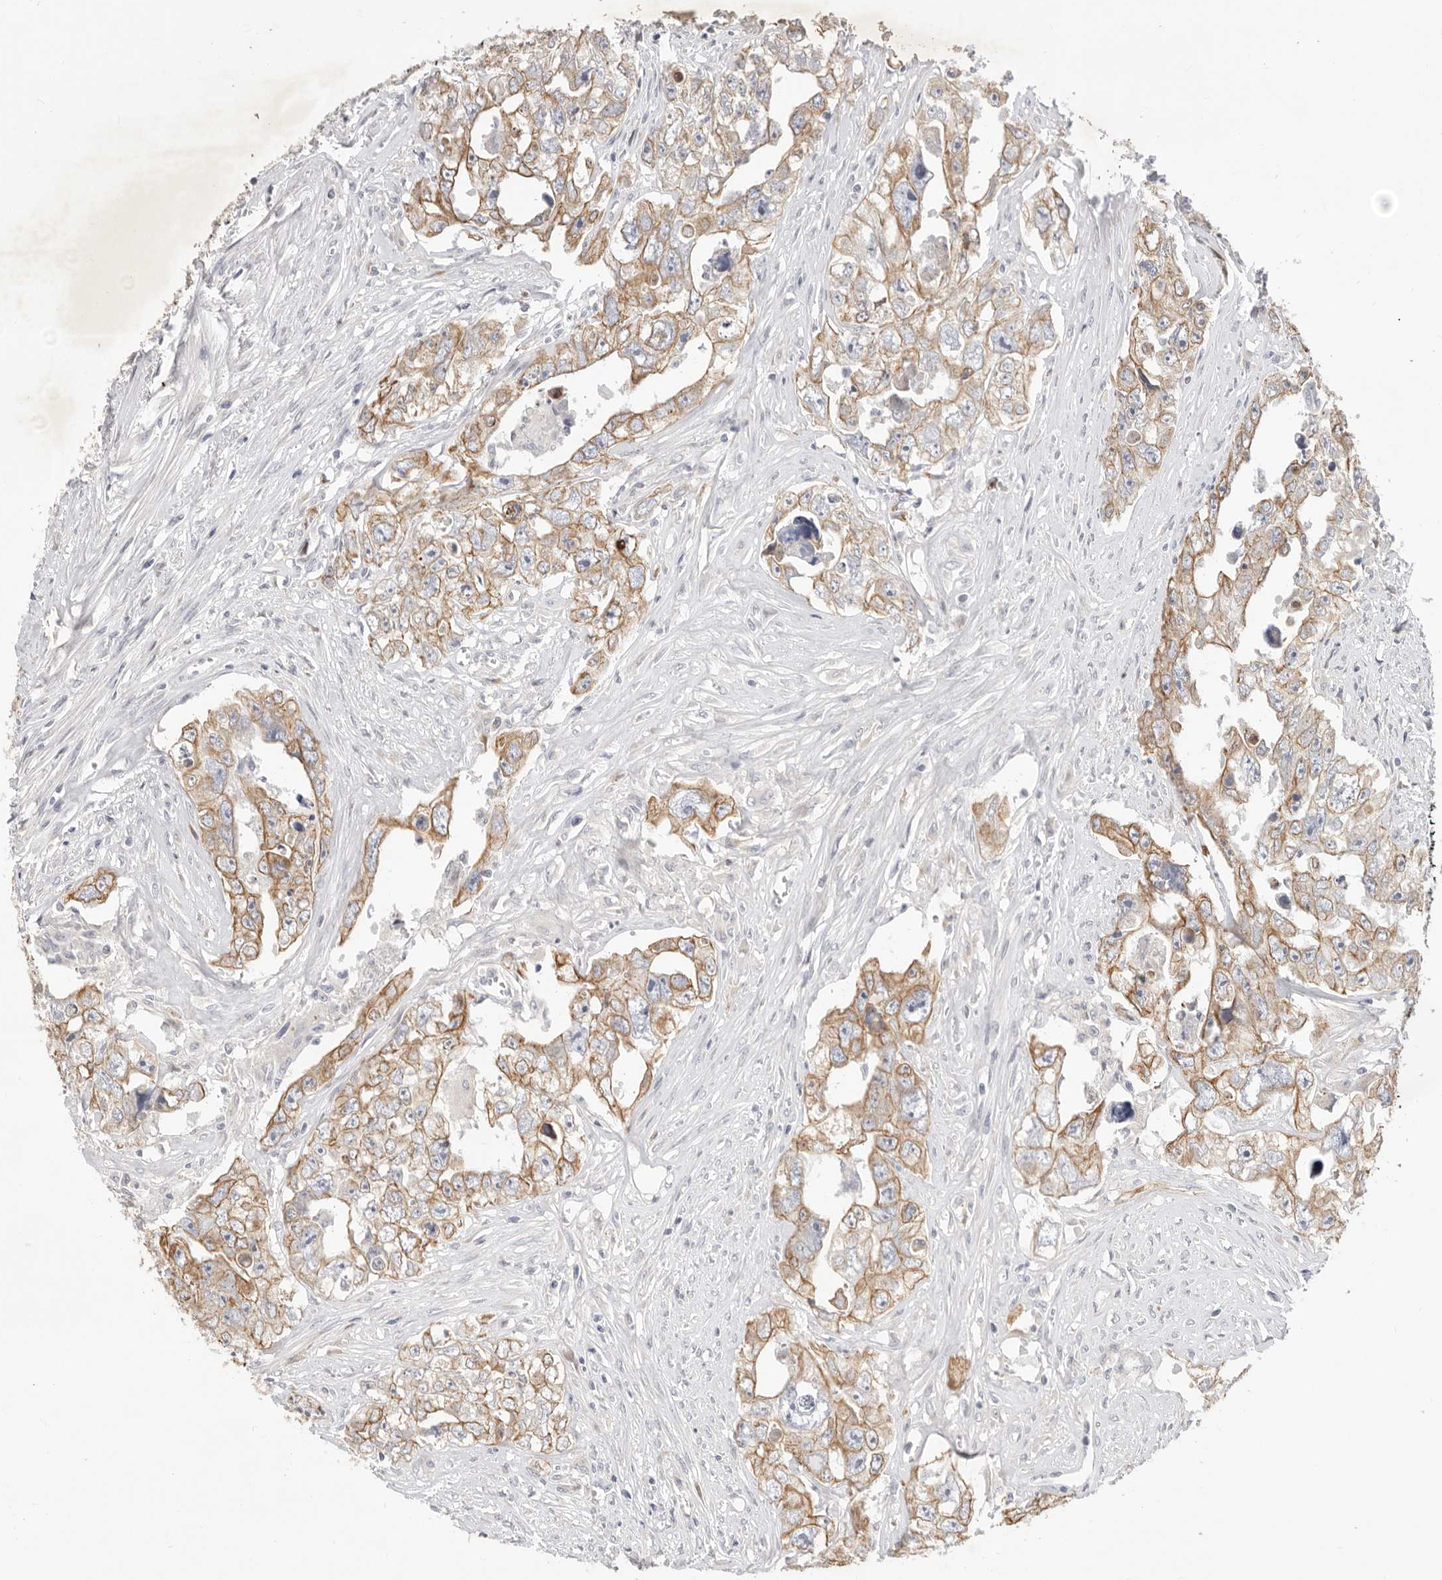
{"staining": {"intensity": "moderate", "quantity": ">75%", "location": "cytoplasmic/membranous"}, "tissue": "testis cancer", "cell_type": "Tumor cells", "image_type": "cancer", "snomed": [{"axis": "morphology", "description": "Seminoma, NOS"}, {"axis": "morphology", "description": "Carcinoma, Embryonal, NOS"}, {"axis": "topography", "description": "Testis"}], "caption": "Seminoma (testis) stained for a protein (brown) exhibits moderate cytoplasmic/membranous positive staining in about >75% of tumor cells.", "gene": "USH1C", "patient": {"sex": "male", "age": 43}}